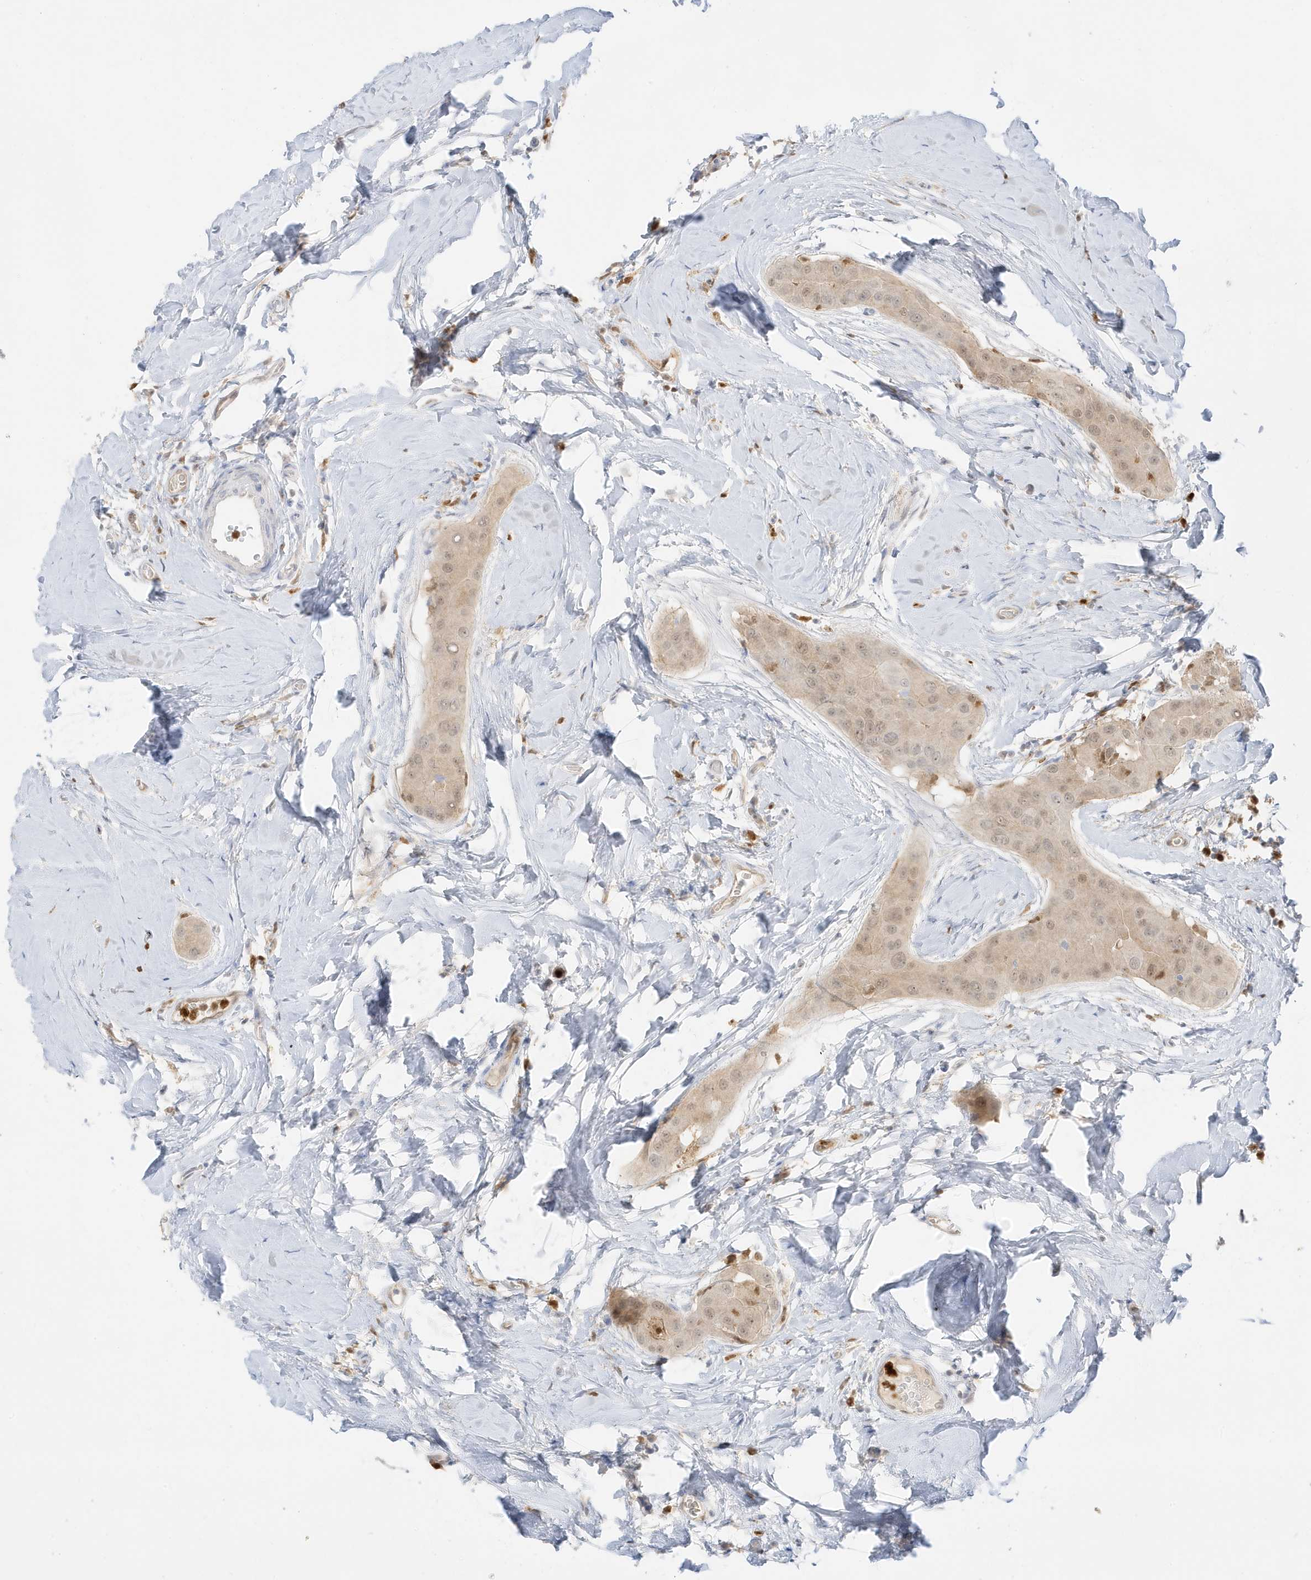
{"staining": {"intensity": "weak", "quantity": "25%-75%", "location": "cytoplasmic/membranous,nuclear"}, "tissue": "thyroid cancer", "cell_type": "Tumor cells", "image_type": "cancer", "snomed": [{"axis": "morphology", "description": "Papillary adenocarcinoma, NOS"}, {"axis": "topography", "description": "Thyroid gland"}], "caption": "Protein expression analysis of human papillary adenocarcinoma (thyroid) reveals weak cytoplasmic/membranous and nuclear staining in approximately 25%-75% of tumor cells. (DAB IHC, brown staining for protein, blue staining for nuclei).", "gene": "GCA", "patient": {"sex": "male", "age": 33}}